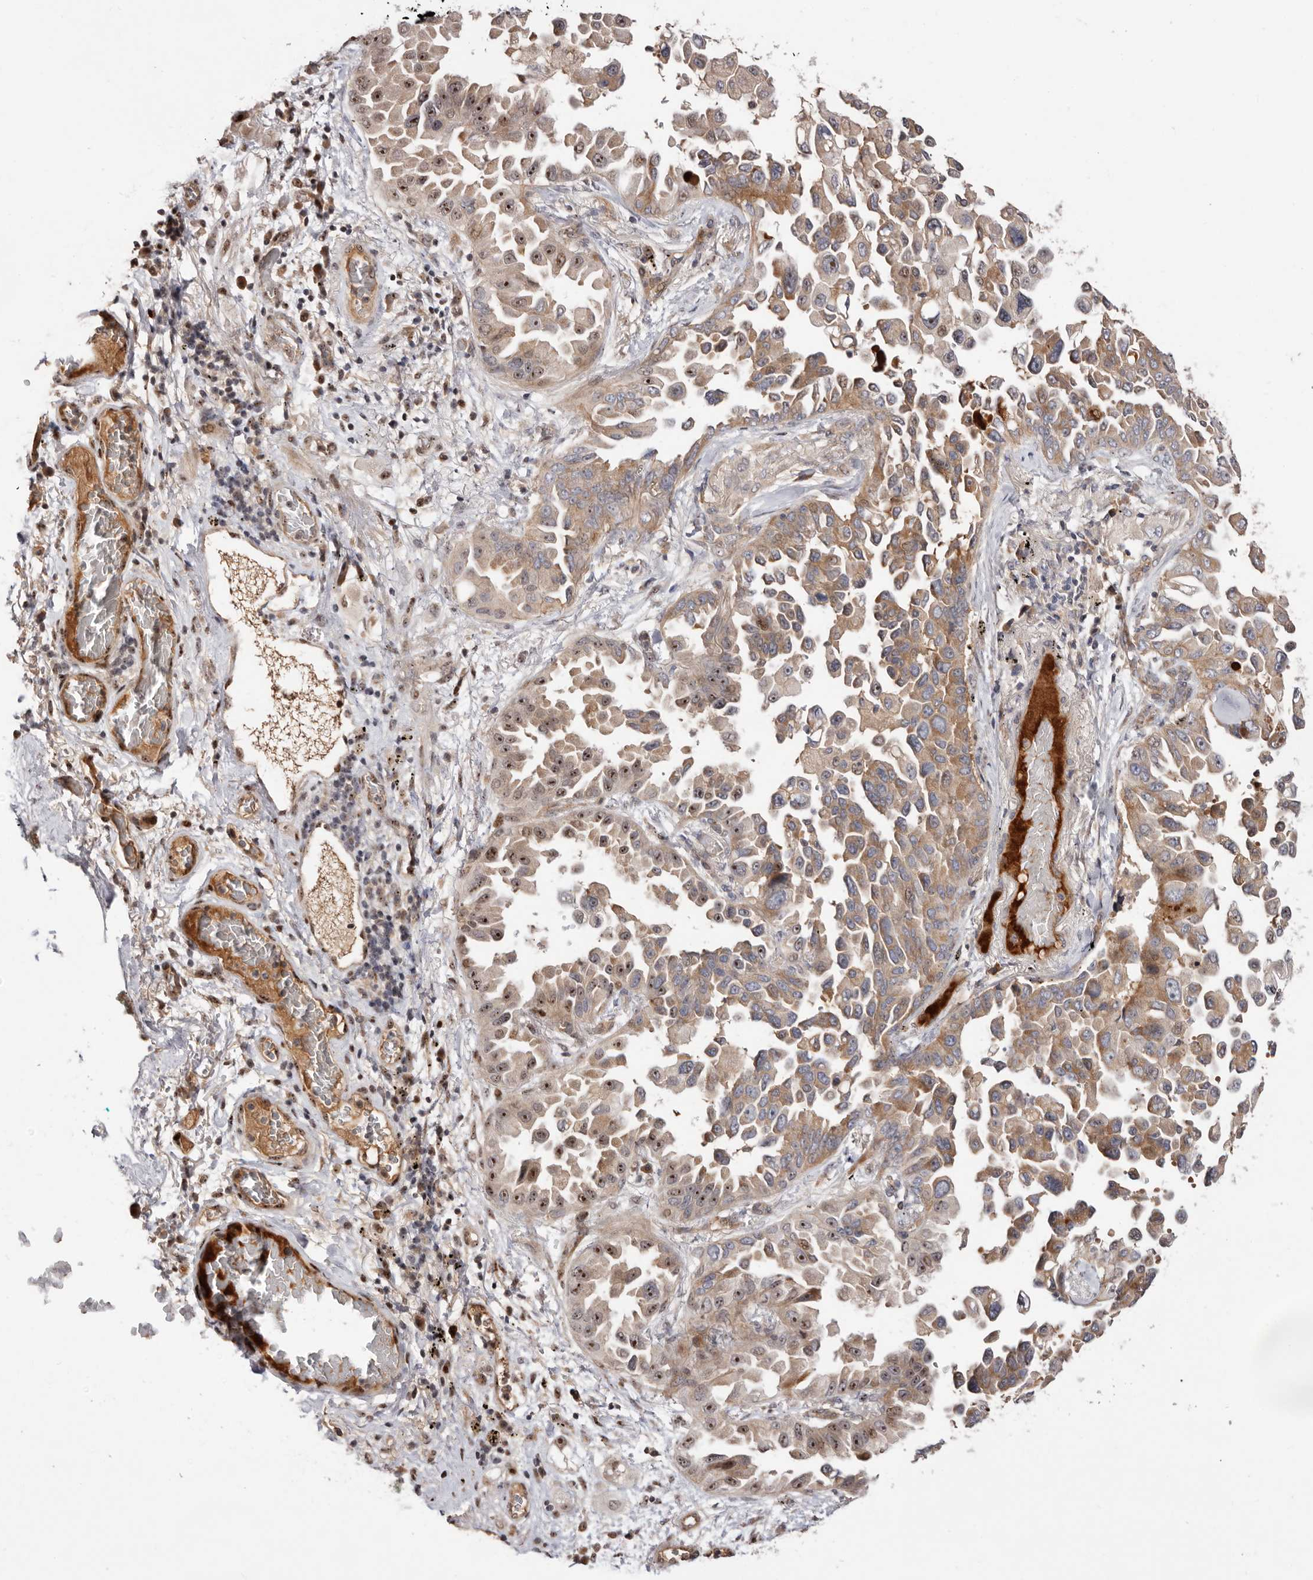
{"staining": {"intensity": "moderate", "quantity": ">75%", "location": "cytoplasmic/membranous,nuclear"}, "tissue": "lung cancer", "cell_type": "Tumor cells", "image_type": "cancer", "snomed": [{"axis": "morphology", "description": "Adenocarcinoma, NOS"}, {"axis": "topography", "description": "Lung"}], "caption": "A medium amount of moderate cytoplasmic/membranous and nuclear staining is appreciated in approximately >75% of tumor cells in lung adenocarcinoma tissue.", "gene": "DOP1A", "patient": {"sex": "female", "age": 67}}